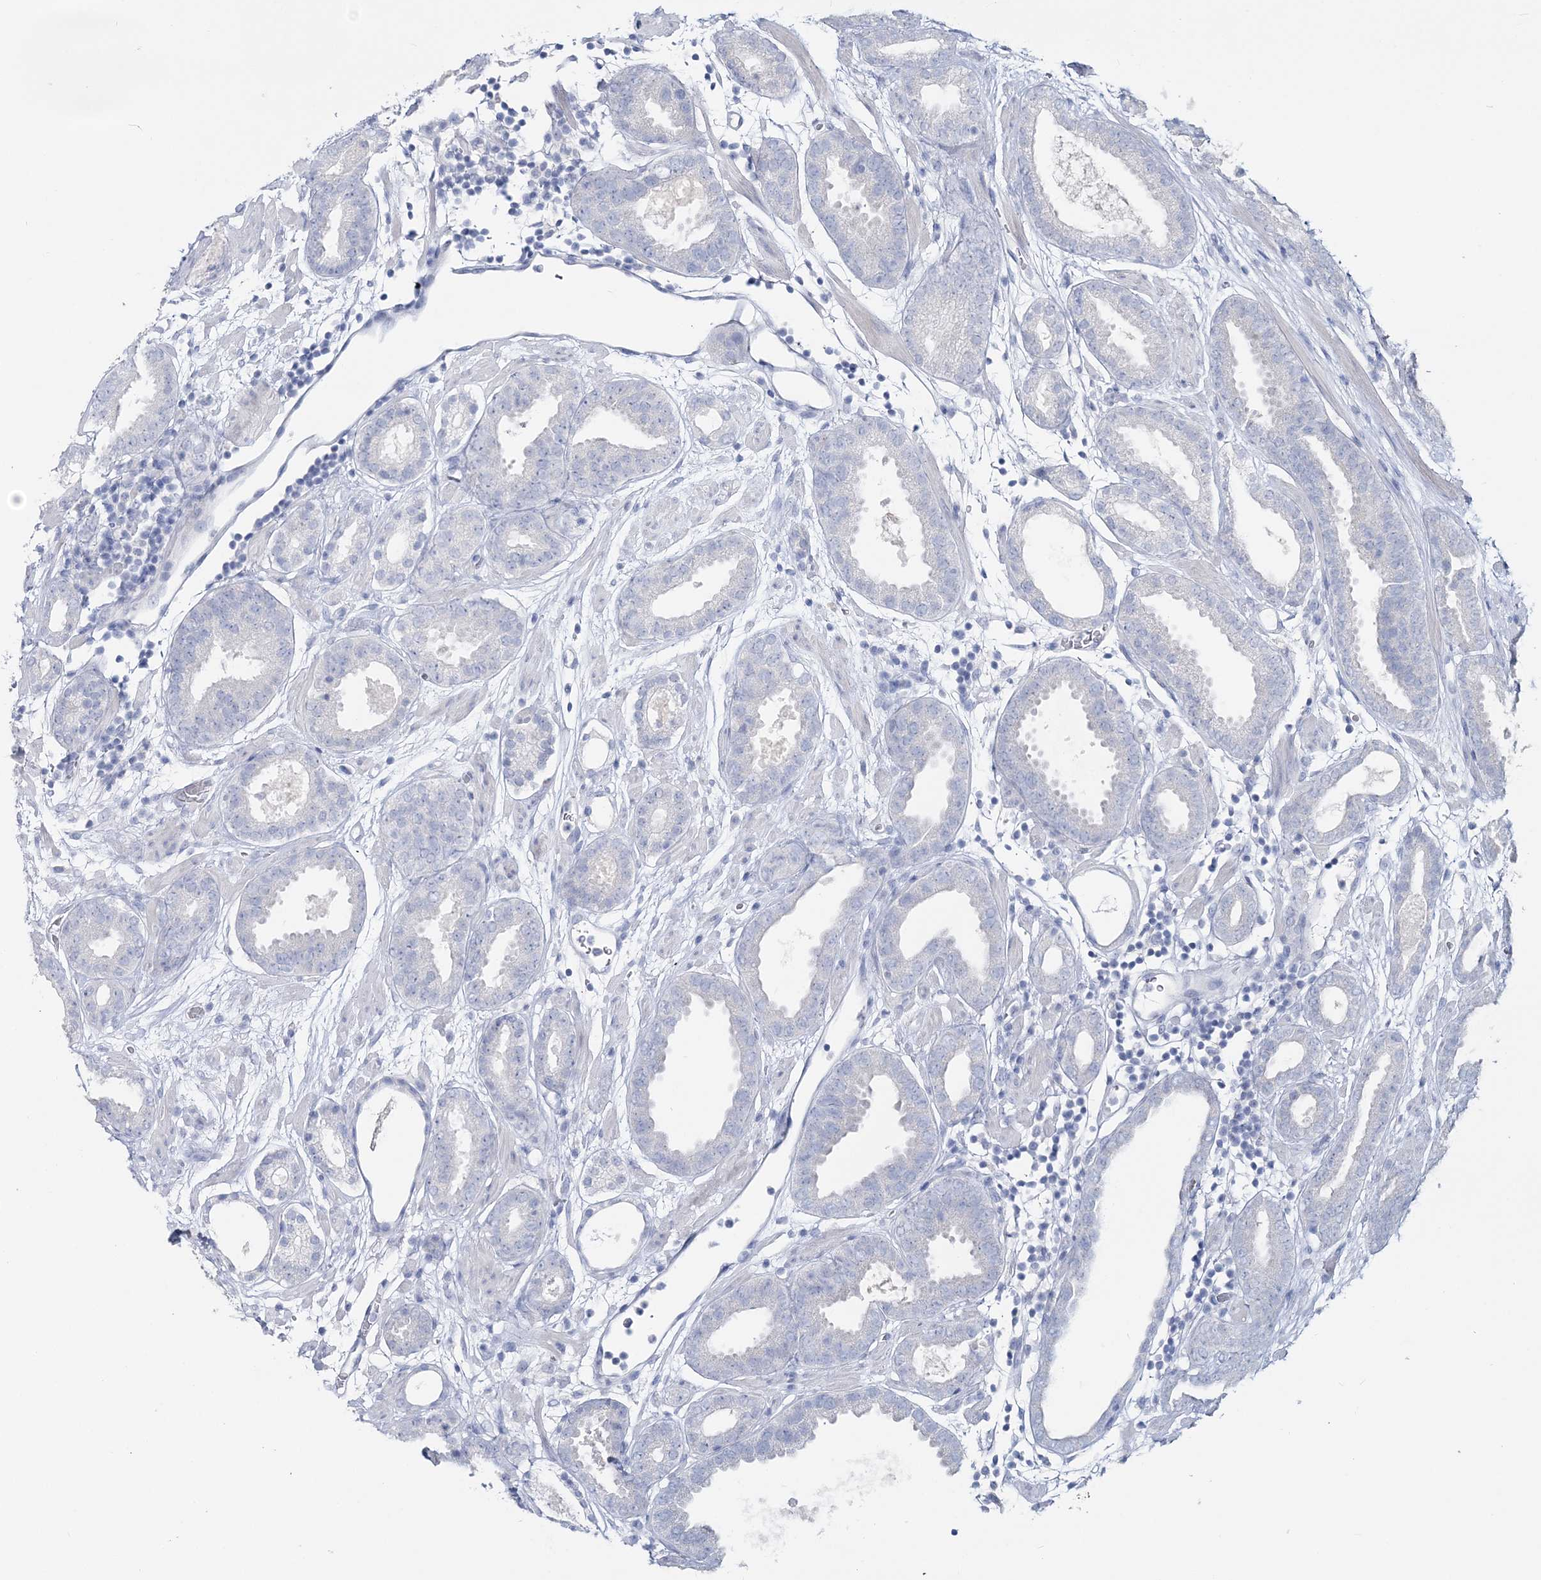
{"staining": {"intensity": "negative", "quantity": "none", "location": "none"}, "tissue": "prostate cancer", "cell_type": "Tumor cells", "image_type": "cancer", "snomed": [{"axis": "morphology", "description": "Adenocarcinoma, Low grade"}, {"axis": "topography", "description": "Prostate"}], "caption": "IHC micrograph of neoplastic tissue: prostate cancer (adenocarcinoma (low-grade)) stained with DAB reveals no significant protein expression in tumor cells.", "gene": "CYP3A4", "patient": {"sex": "male", "age": 69}}